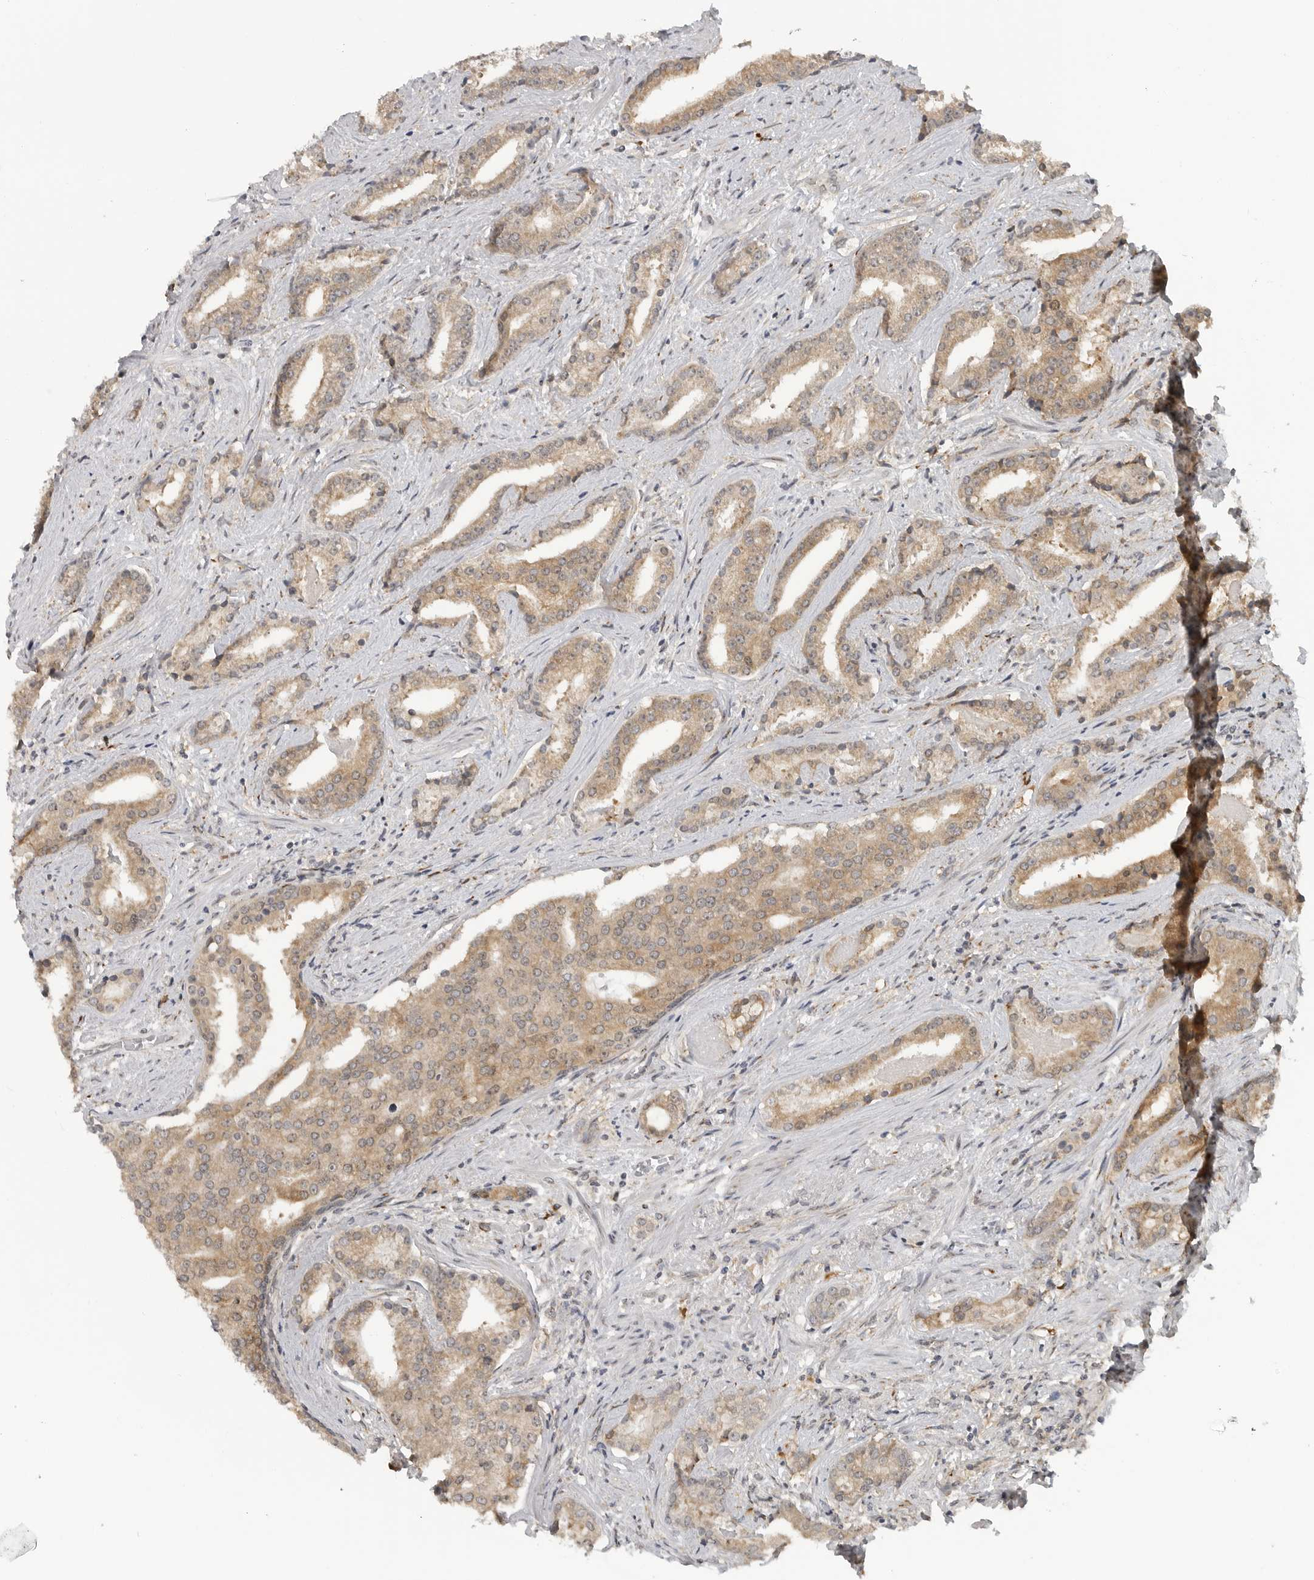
{"staining": {"intensity": "weak", "quantity": ">75%", "location": "cytoplasmic/membranous"}, "tissue": "prostate cancer", "cell_type": "Tumor cells", "image_type": "cancer", "snomed": [{"axis": "morphology", "description": "Adenocarcinoma, Low grade"}, {"axis": "topography", "description": "Prostate"}], "caption": "This image displays immunohistochemistry (IHC) staining of prostate low-grade adenocarcinoma, with low weak cytoplasmic/membranous positivity in about >75% of tumor cells.", "gene": "CEP295NL", "patient": {"sex": "male", "age": 67}}